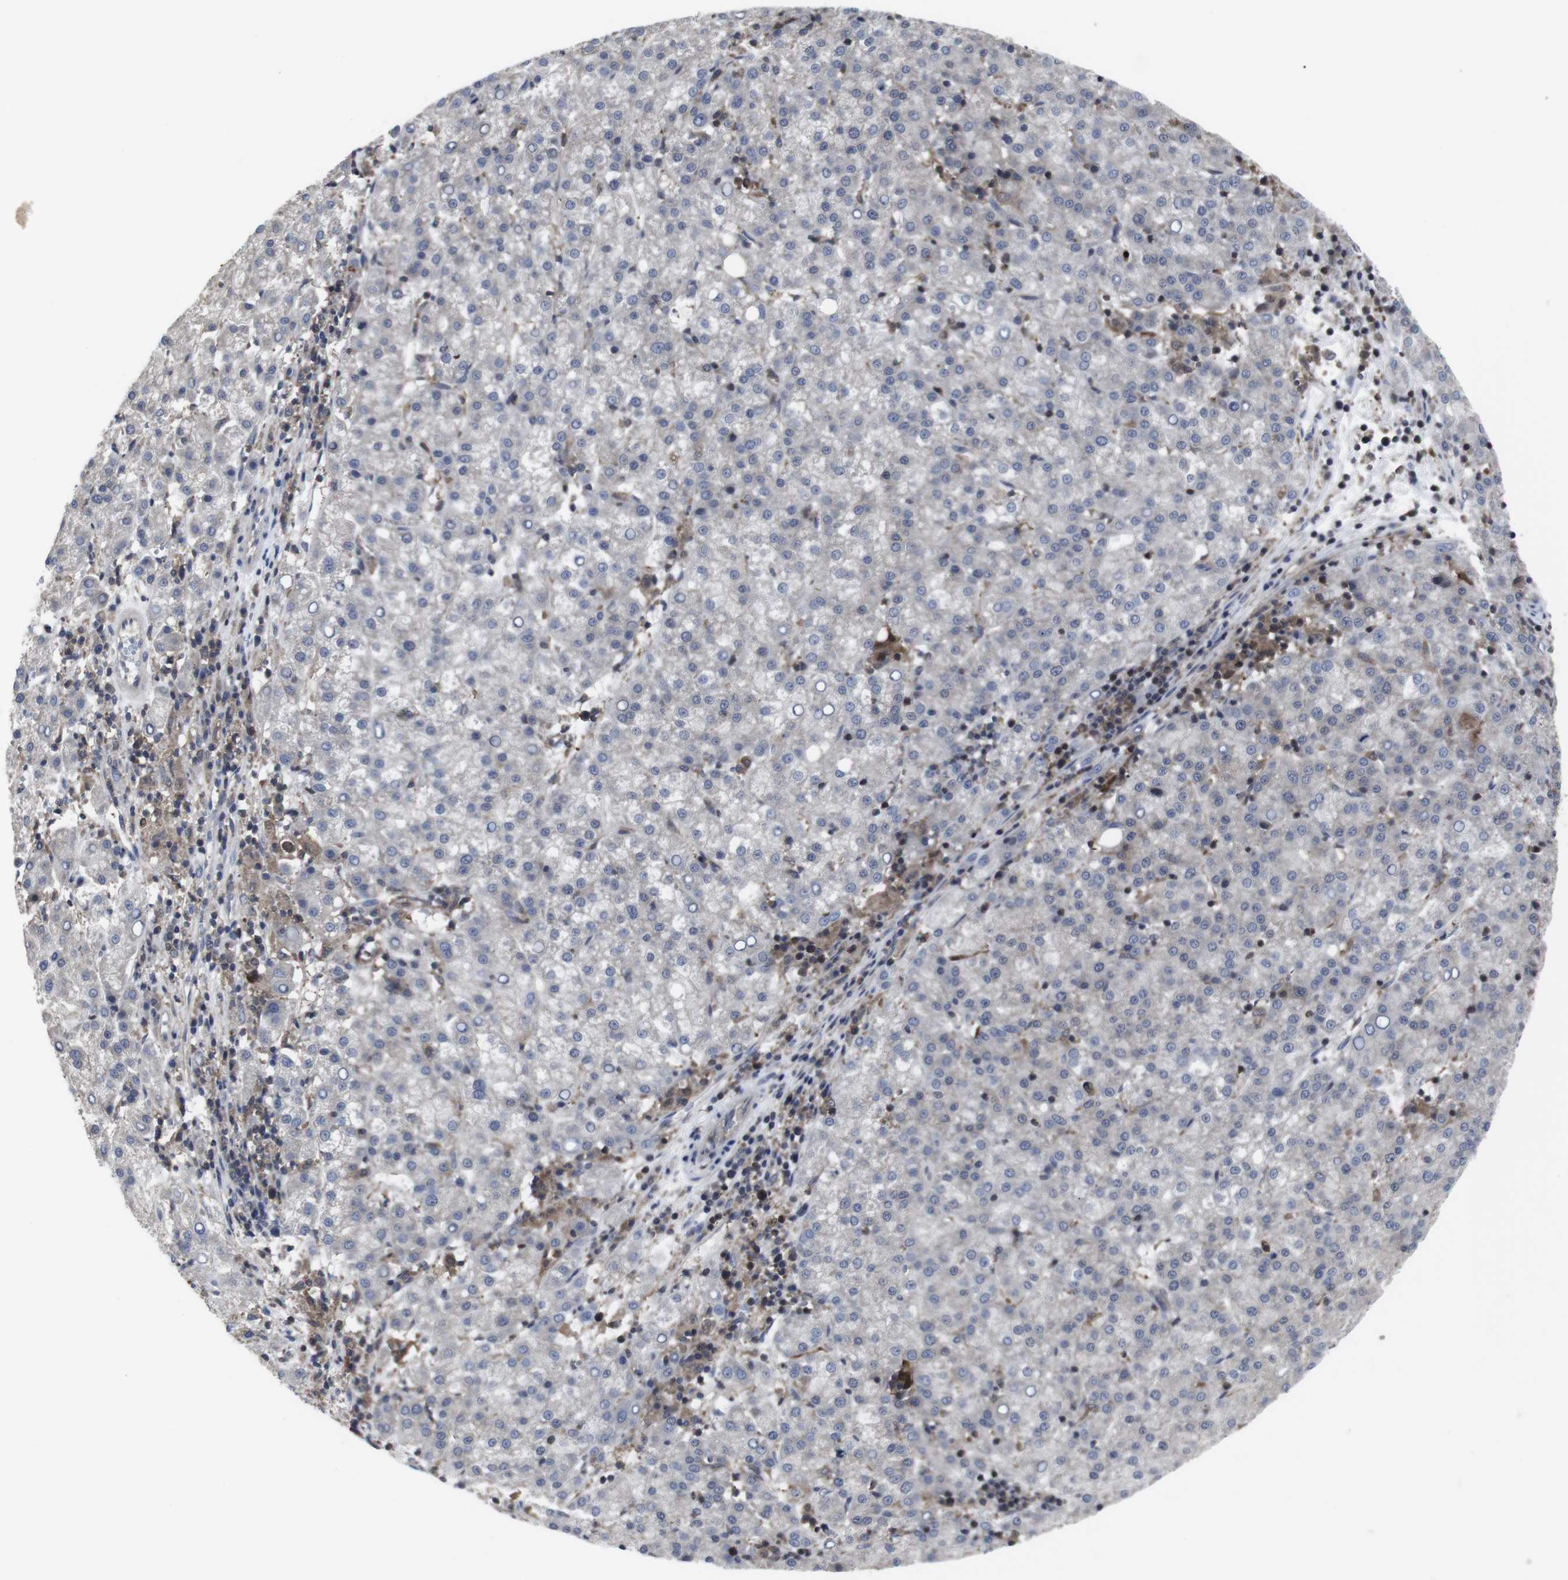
{"staining": {"intensity": "weak", "quantity": "25%-75%", "location": "cytoplasmic/membranous"}, "tissue": "liver cancer", "cell_type": "Tumor cells", "image_type": "cancer", "snomed": [{"axis": "morphology", "description": "Carcinoma, Hepatocellular, NOS"}, {"axis": "topography", "description": "Liver"}], "caption": "Tumor cells demonstrate low levels of weak cytoplasmic/membranous positivity in approximately 25%-75% of cells in human liver cancer (hepatocellular carcinoma).", "gene": "HPRT1", "patient": {"sex": "female", "age": 58}}